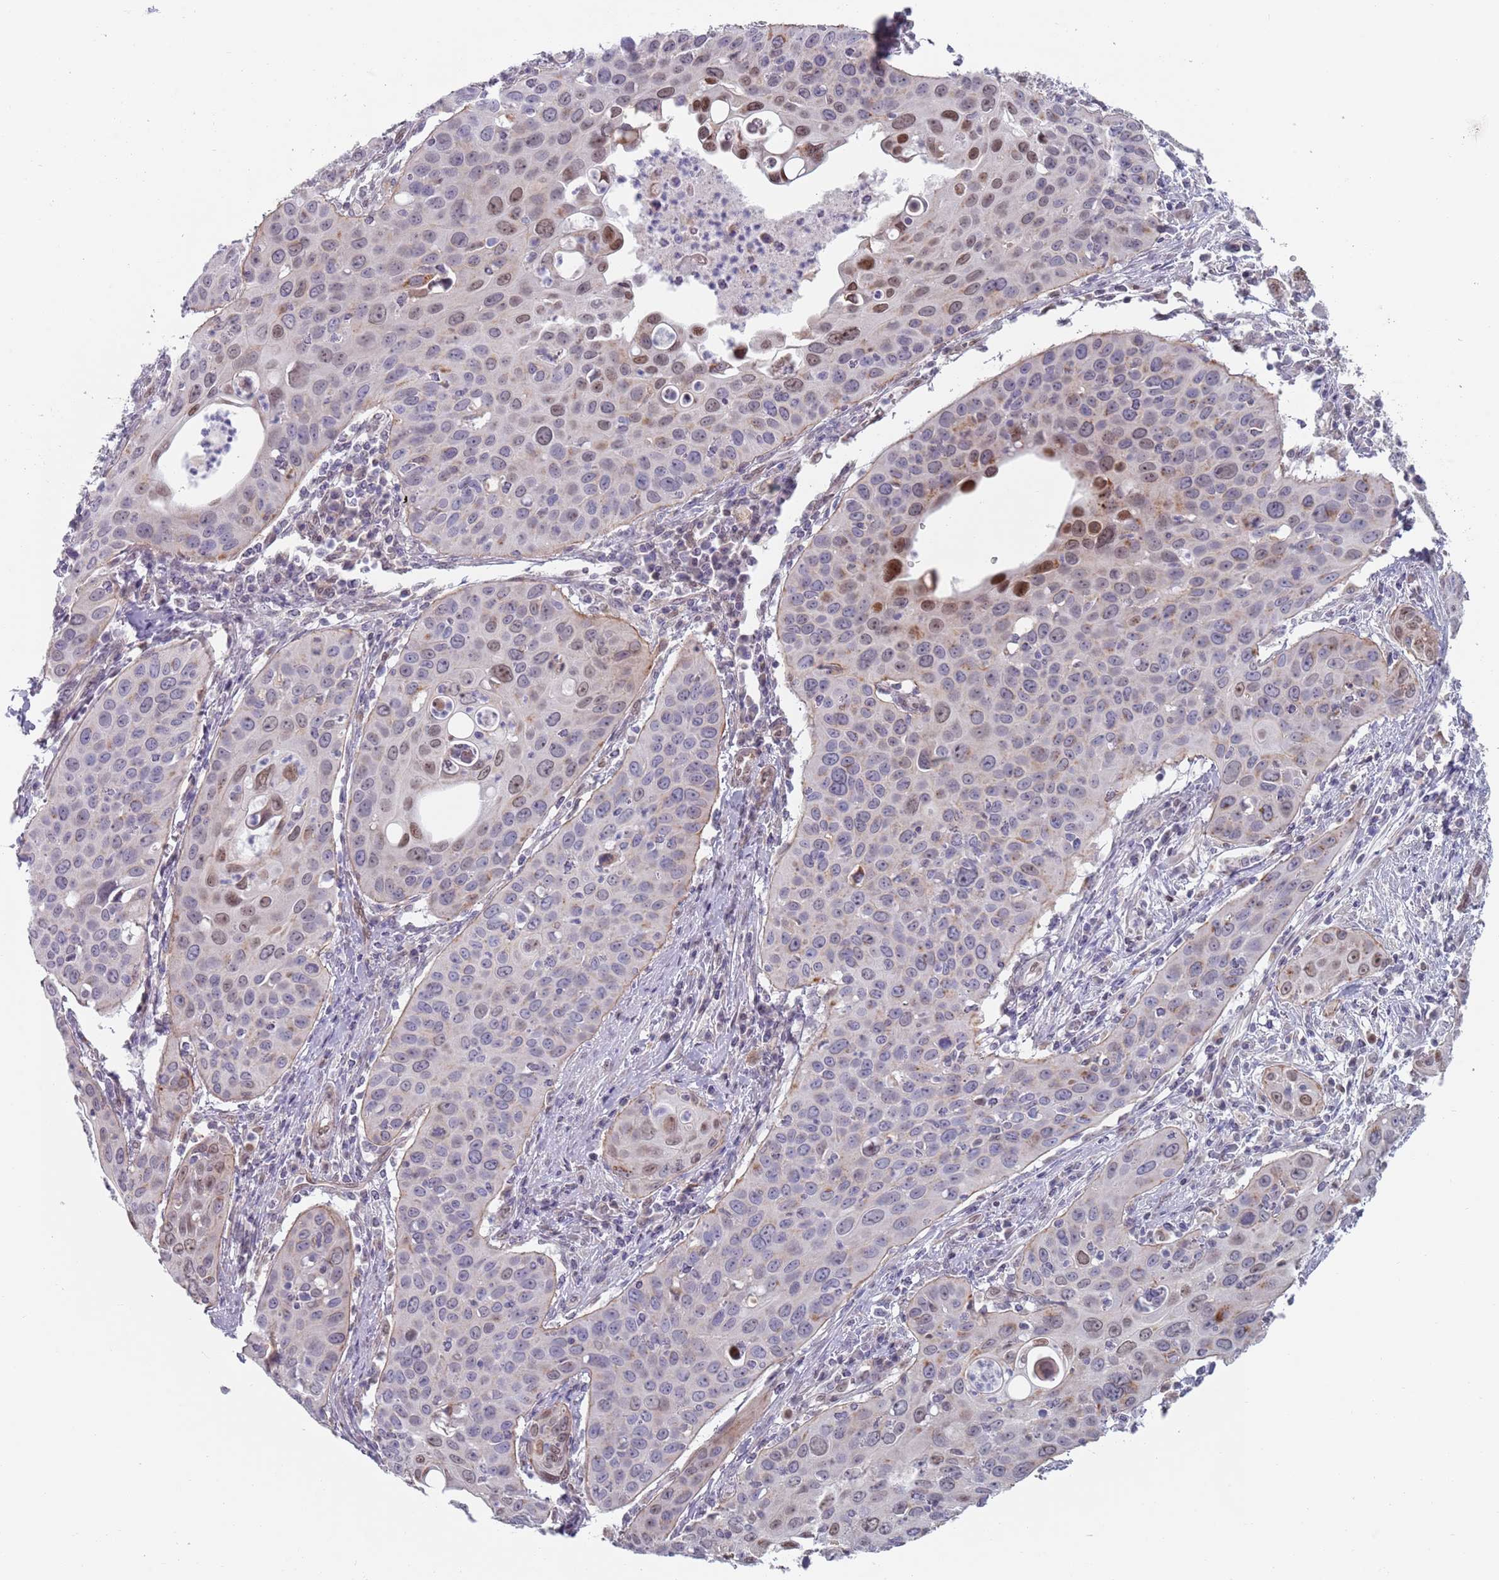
{"staining": {"intensity": "moderate", "quantity": "<25%", "location": "cytoplasmic/membranous,nuclear"}, "tissue": "cervical cancer", "cell_type": "Tumor cells", "image_type": "cancer", "snomed": [{"axis": "morphology", "description": "Squamous cell carcinoma, NOS"}, {"axis": "topography", "description": "Cervix"}], "caption": "This is a histology image of immunohistochemistry staining of cervical cancer (squamous cell carcinoma), which shows moderate positivity in the cytoplasmic/membranous and nuclear of tumor cells.", "gene": "MFSD12", "patient": {"sex": "female", "age": 36}}